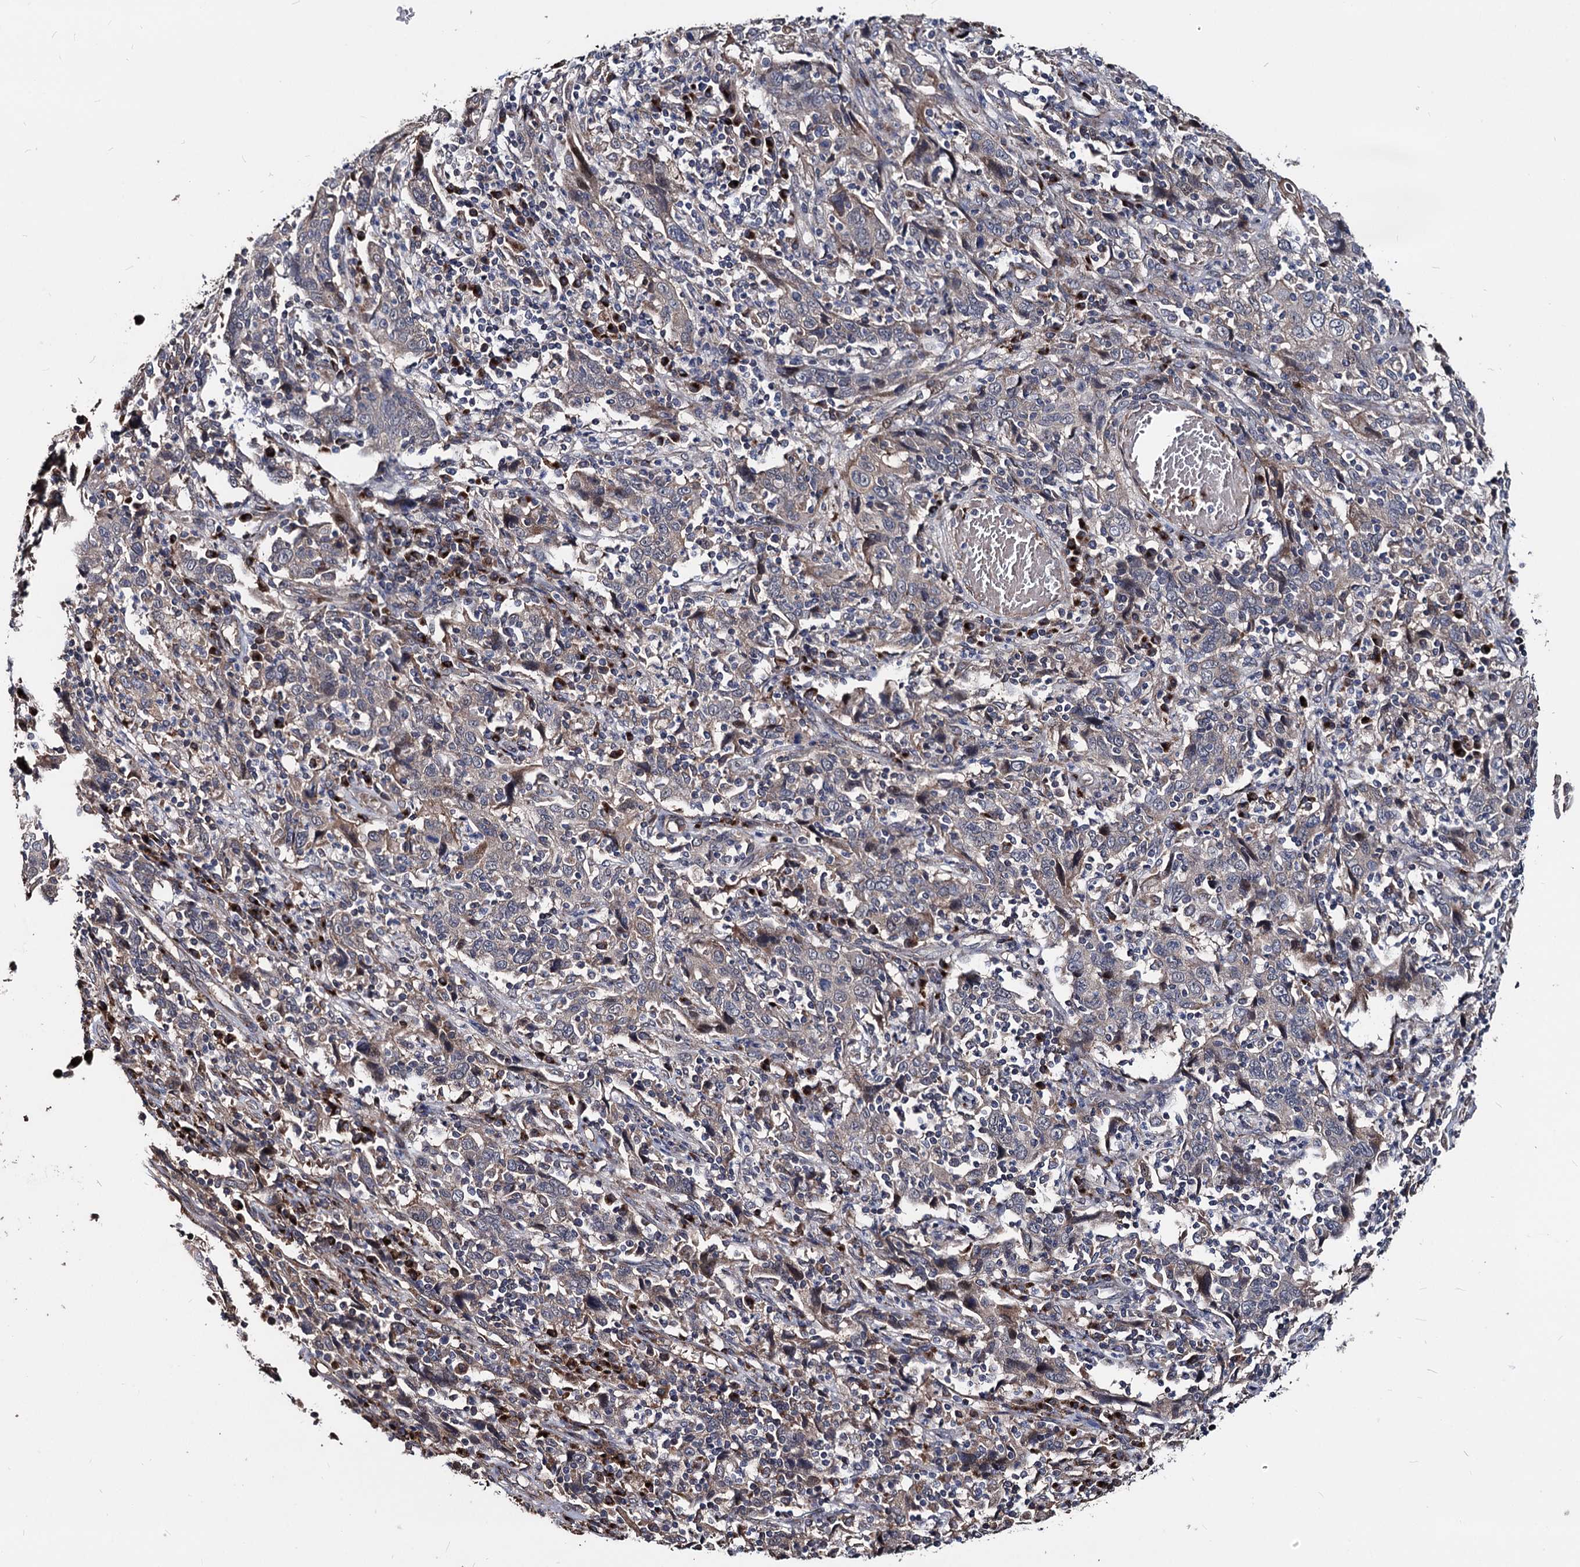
{"staining": {"intensity": "weak", "quantity": "25%-75%", "location": "cytoplasmic/membranous"}, "tissue": "cervical cancer", "cell_type": "Tumor cells", "image_type": "cancer", "snomed": [{"axis": "morphology", "description": "Squamous cell carcinoma, NOS"}, {"axis": "topography", "description": "Cervix"}], "caption": "Cervical cancer (squamous cell carcinoma) stained for a protein demonstrates weak cytoplasmic/membranous positivity in tumor cells. (IHC, brightfield microscopy, high magnification).", "gene": "SMAGP", "patient": {"sex": "female", "age": 46}}